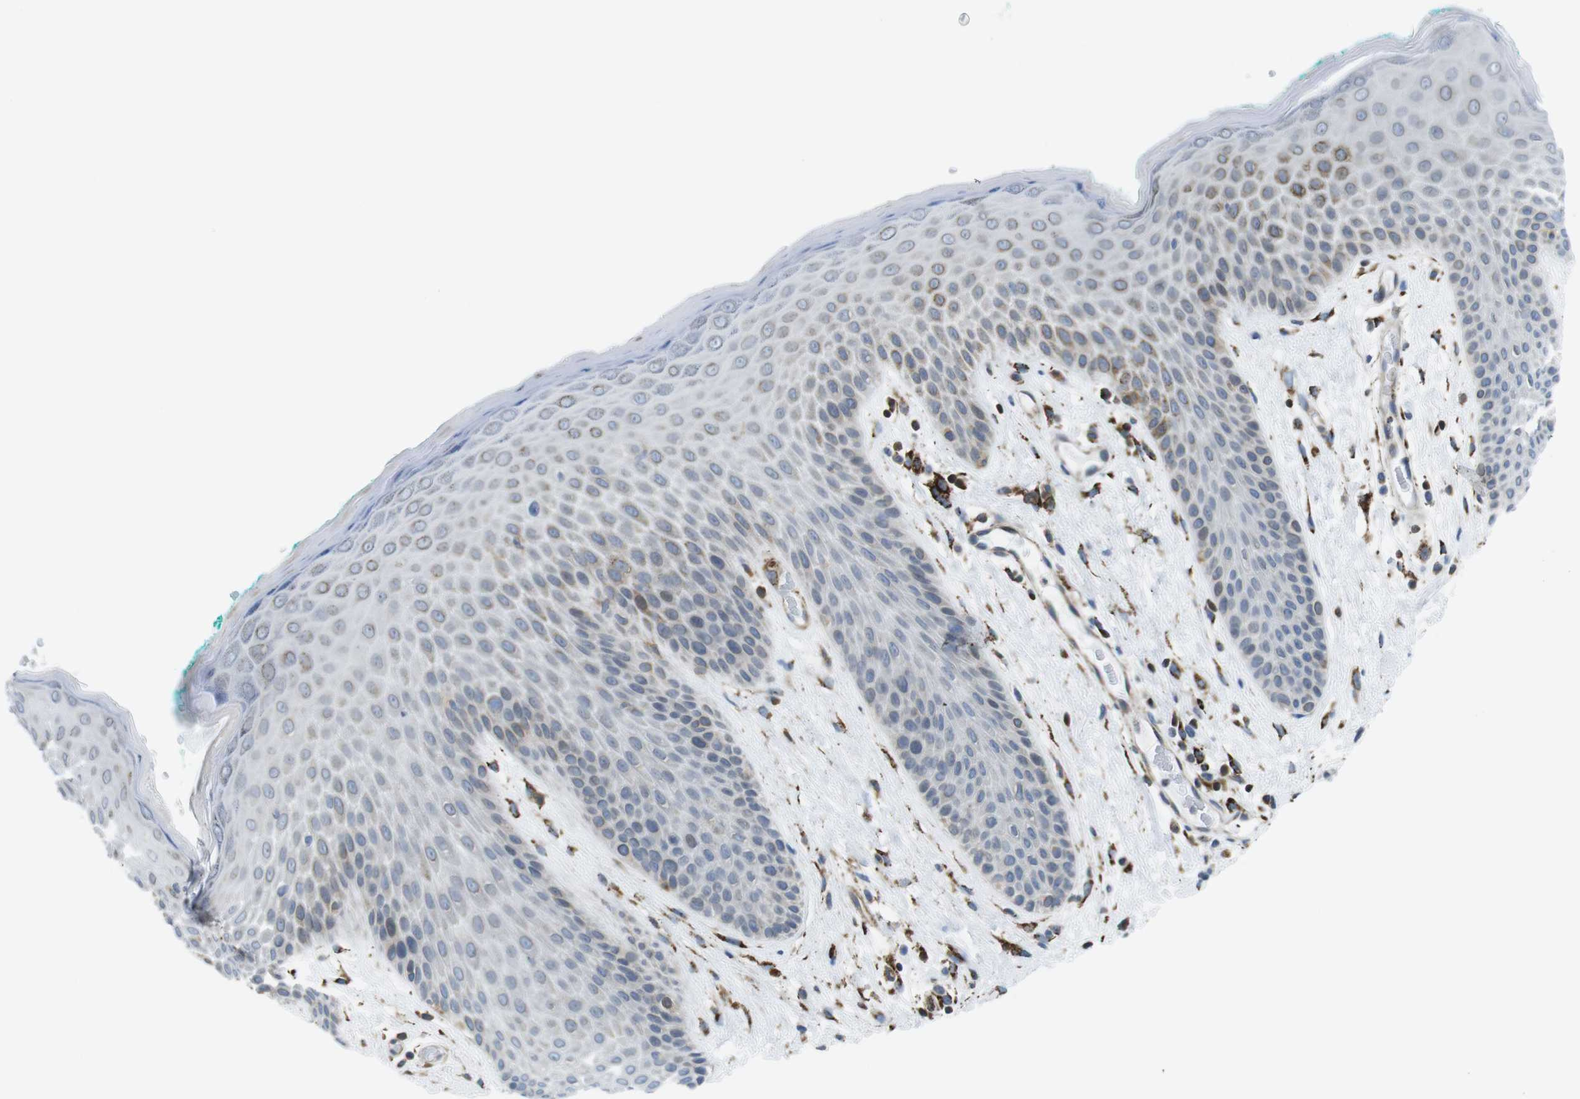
{"staining": {"intensity": "moderate", "quantity": "<25%", "location": "cytoplasmic/membranous"}, "tissue": "skin", "cell_type": "Epidermal cells", "image_type": "normal", "snomed": [{"axis": "morphology", "description": "Normal tissue, NOS"}, {"axis": "topography", "description": "Anal"}], "caption": "Protein expression analysis of benign human skin reveals moderate cytoplasmic/membranous expression in approximately <25% of epidermal cells.", "gene": "KCNE3", "patient": {"sex": "male", "age": 74}}